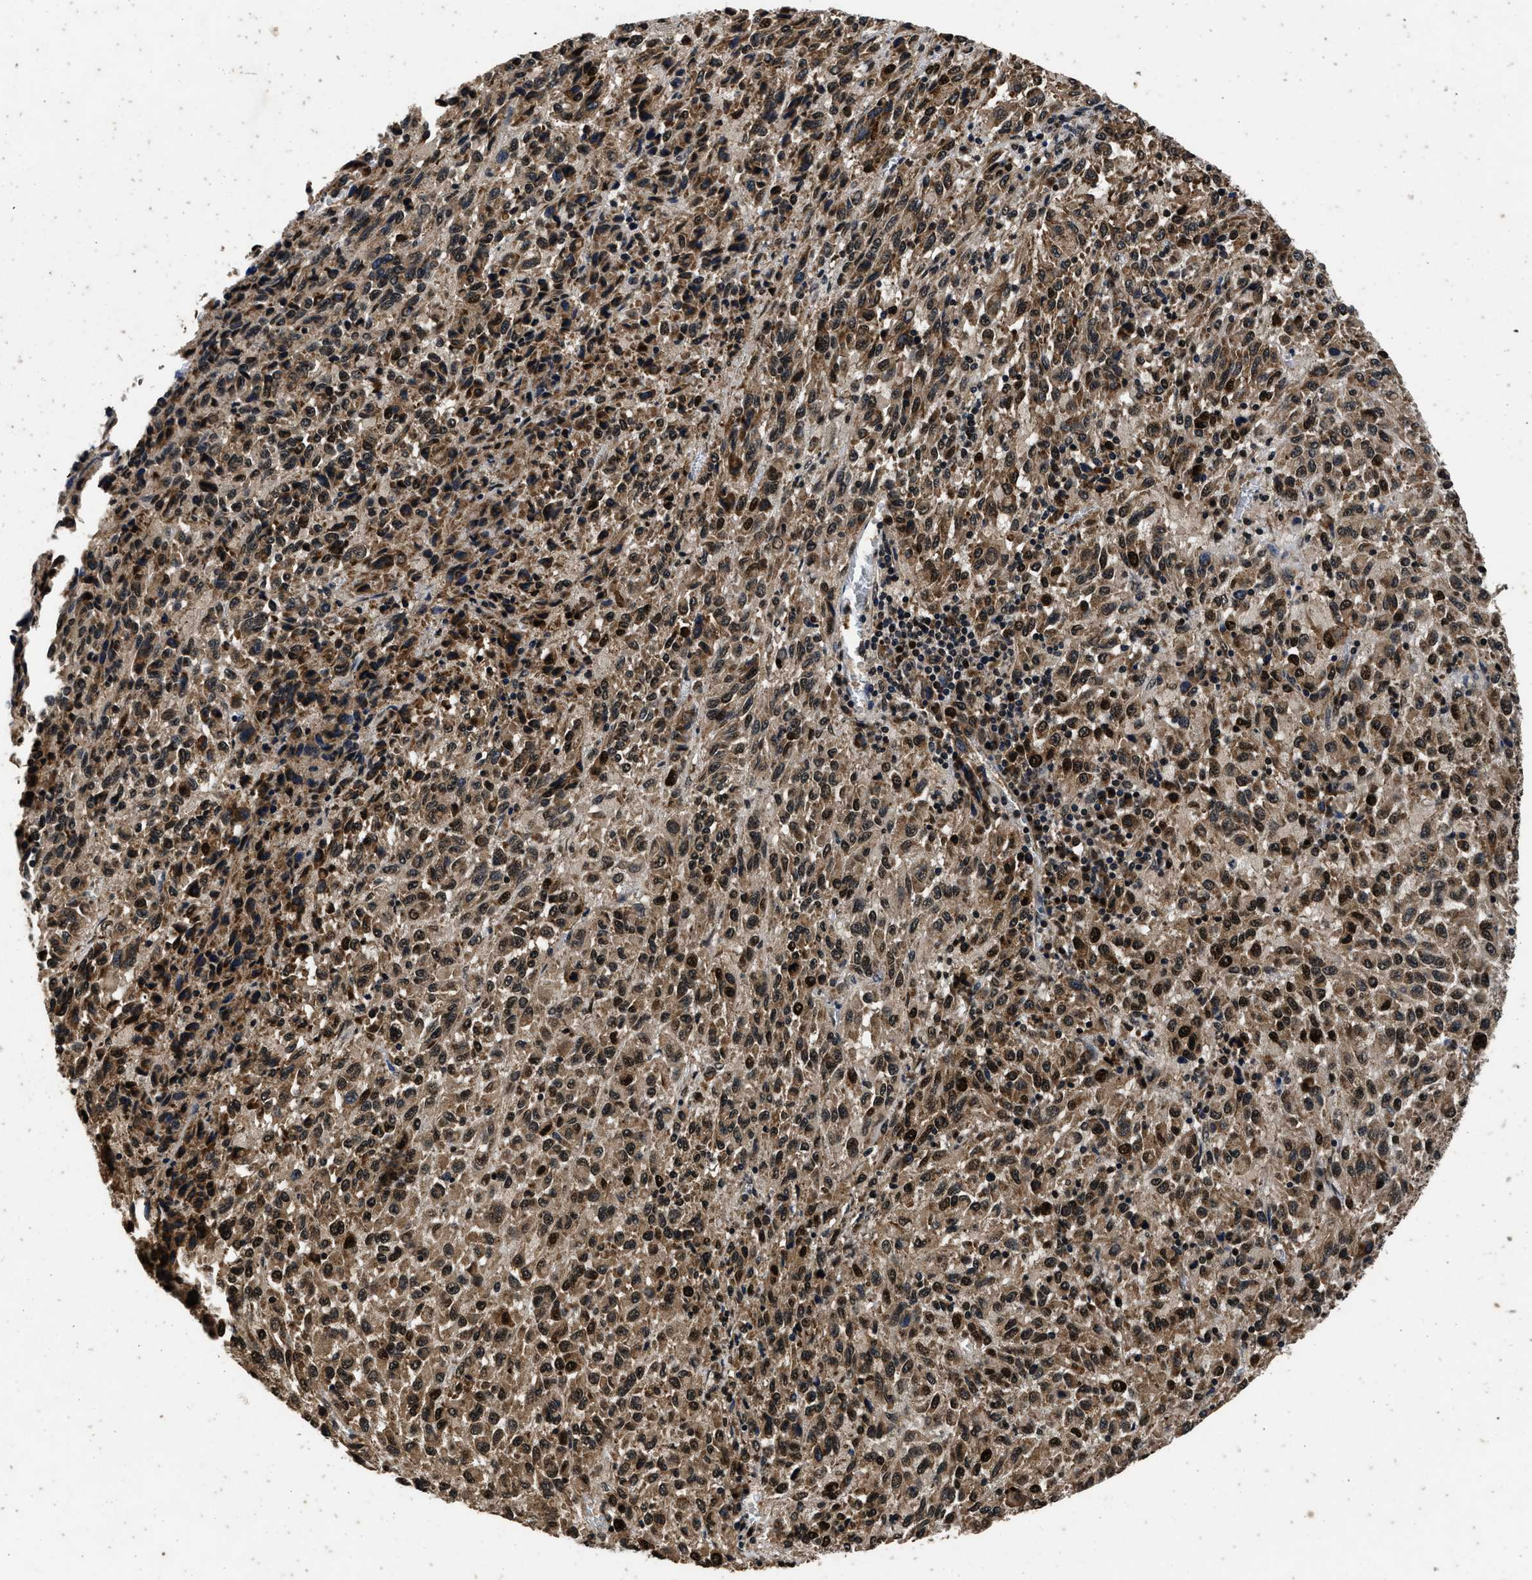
{"staining": {"intensity": "moderate", "quantity": ">75%", "location": "cytoplasmic/membranous"}, "tissue": "melanoma", "cell_type": "Tumor cells", "image_type": "cancer", "snomed": [{"axis": "morphology", "description": "Malignant melanoma, Metastatic site"}, {"axis": "topography", "description": "Lung"}], "caption": "Moderate cytoplasmic/membranous protein staining is identified in about >75% of tumor cells in melanoma.", "gene": "CSTF1", "patient": {"sex": "male", "age": 64}}